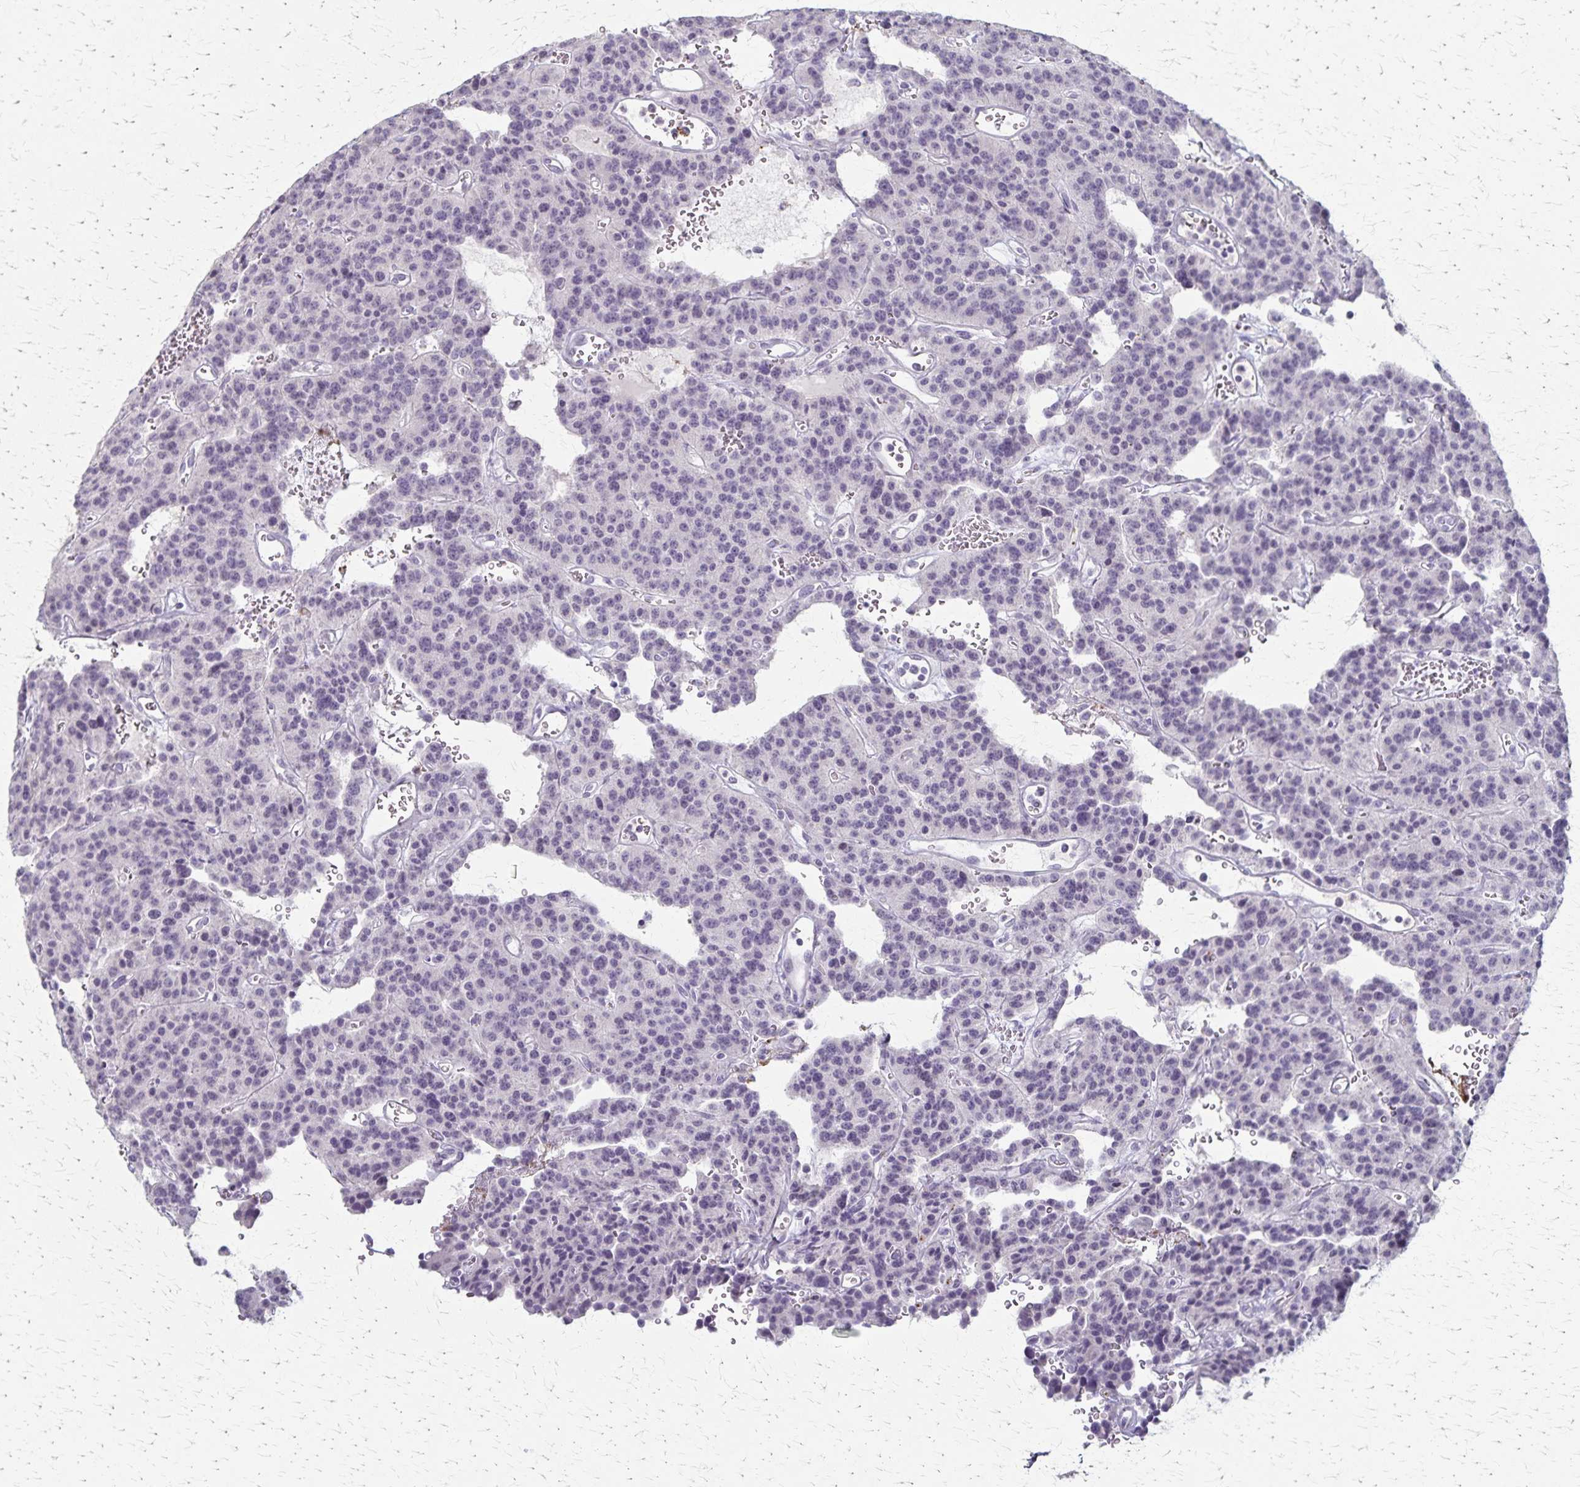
{"staining": {"intensity": "negative", "quantity": "none", "location": "none"}, "tissue": "carcinoid", "cell_type": "Tumor cells", "image_type": "cancer", "snomed": [{"axis": "morphology", "description": "Carcinoid, malignant, NOS"}, {"axis": "topography", "description": "Lung"}], "caption": "DAB (3,3'-diaminobenzidine) immunohistochemical staining of human malignant carcinoid displays no significant expression in tumor cells.", "gene": "RASL10B", "patient": {"sex": "female", "age": 71}}